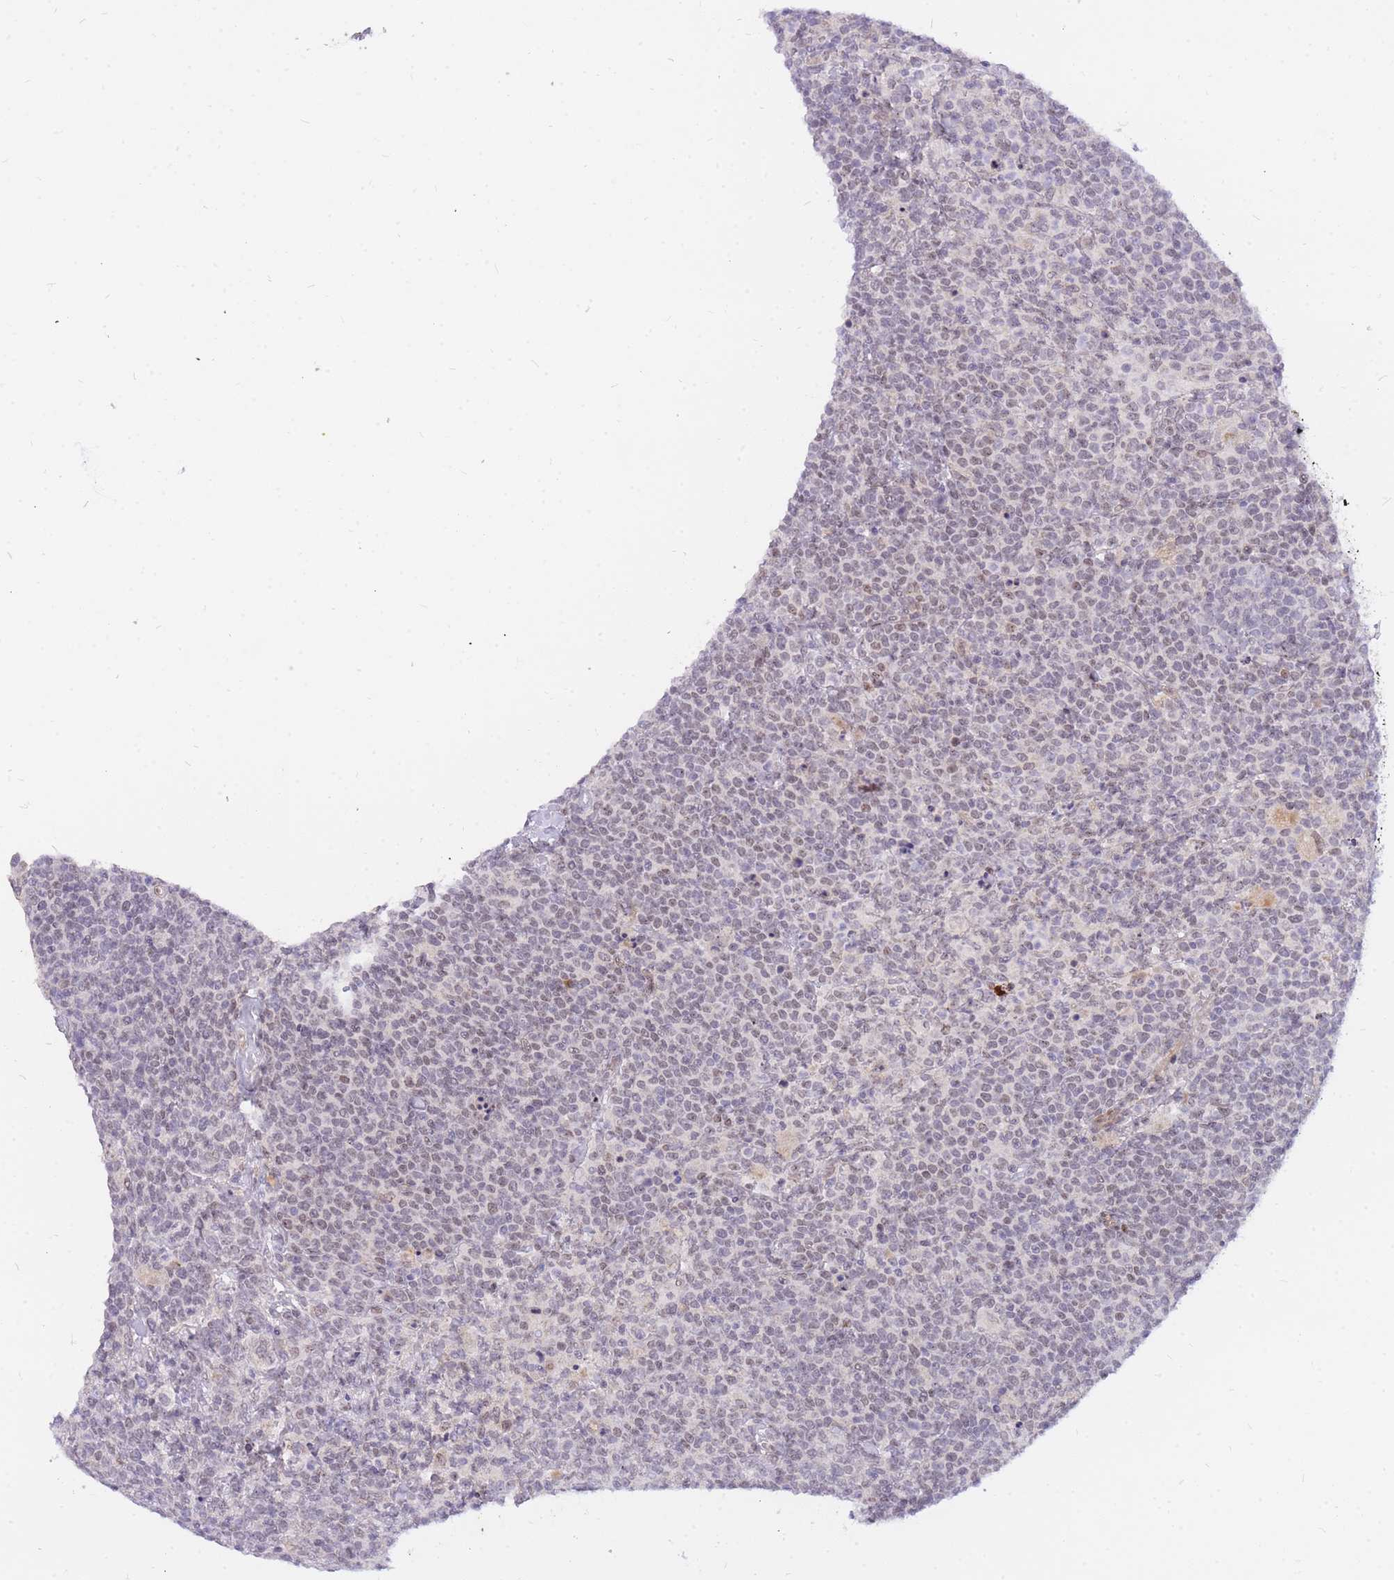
{"staining": {"intensity": "weak", "quantity": "25%-75%", "location": "nuclear"}, "tissue": "lymphoma", "cell_type": "Tumor cells", "image_type": "cancer", "snomed": [{"axis": "morphology", "description": "Malignant lymphoma, non-Hodgkin's type, High grade"}, {"axis": "topography", "description": "Lymph node"}], "caption": "High-grade malignant lymphoma, non-Hodgkin's type was stained to show a protein in brown. There is low levels of weak nuclear staining in about 25%-75% of tumor cells. (DAB = brown stain, brightfield microscopy at high magnification).", "gene": "TLE2", "patient": {"sex": "male", "age": 61}}